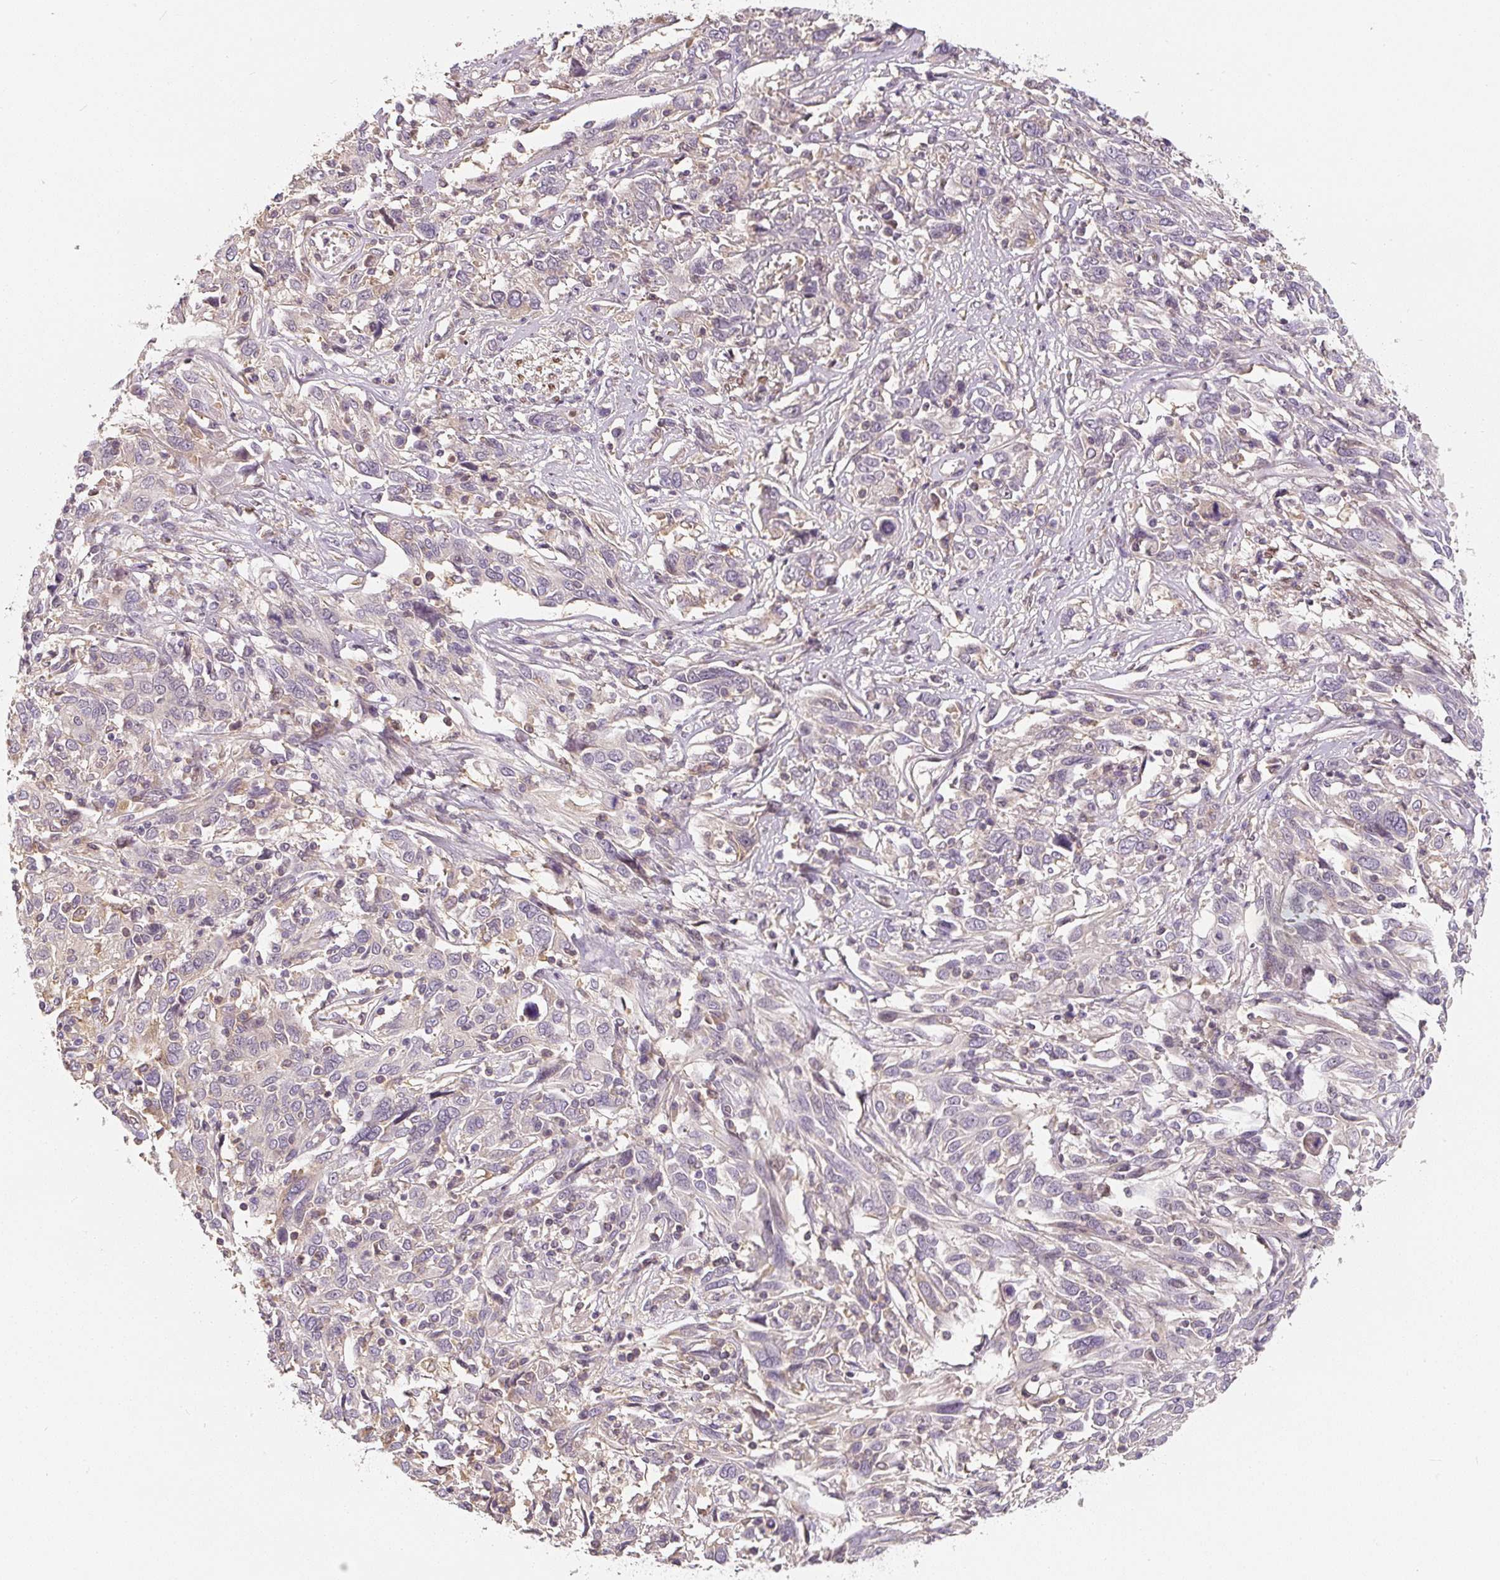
{"staining": {"intensity": "negative", "quantity": "none", "location": "none"}, "tissue": "cervical cancer", "cell_type": "Tumor cells", "image_type": "cancer", "snomed": [{"axis": "morphology", "description": "Squamous cell carcinoma, NOS"}, {"axis": "topography", "description": "Cervix"}], "caption": "Immunohistochemistry of squamous cell carcinoma (cervical) reveals no staining in tumor cells.", "gene": "PWWP3B", "patient": {"sex": "female", "age": 46}}